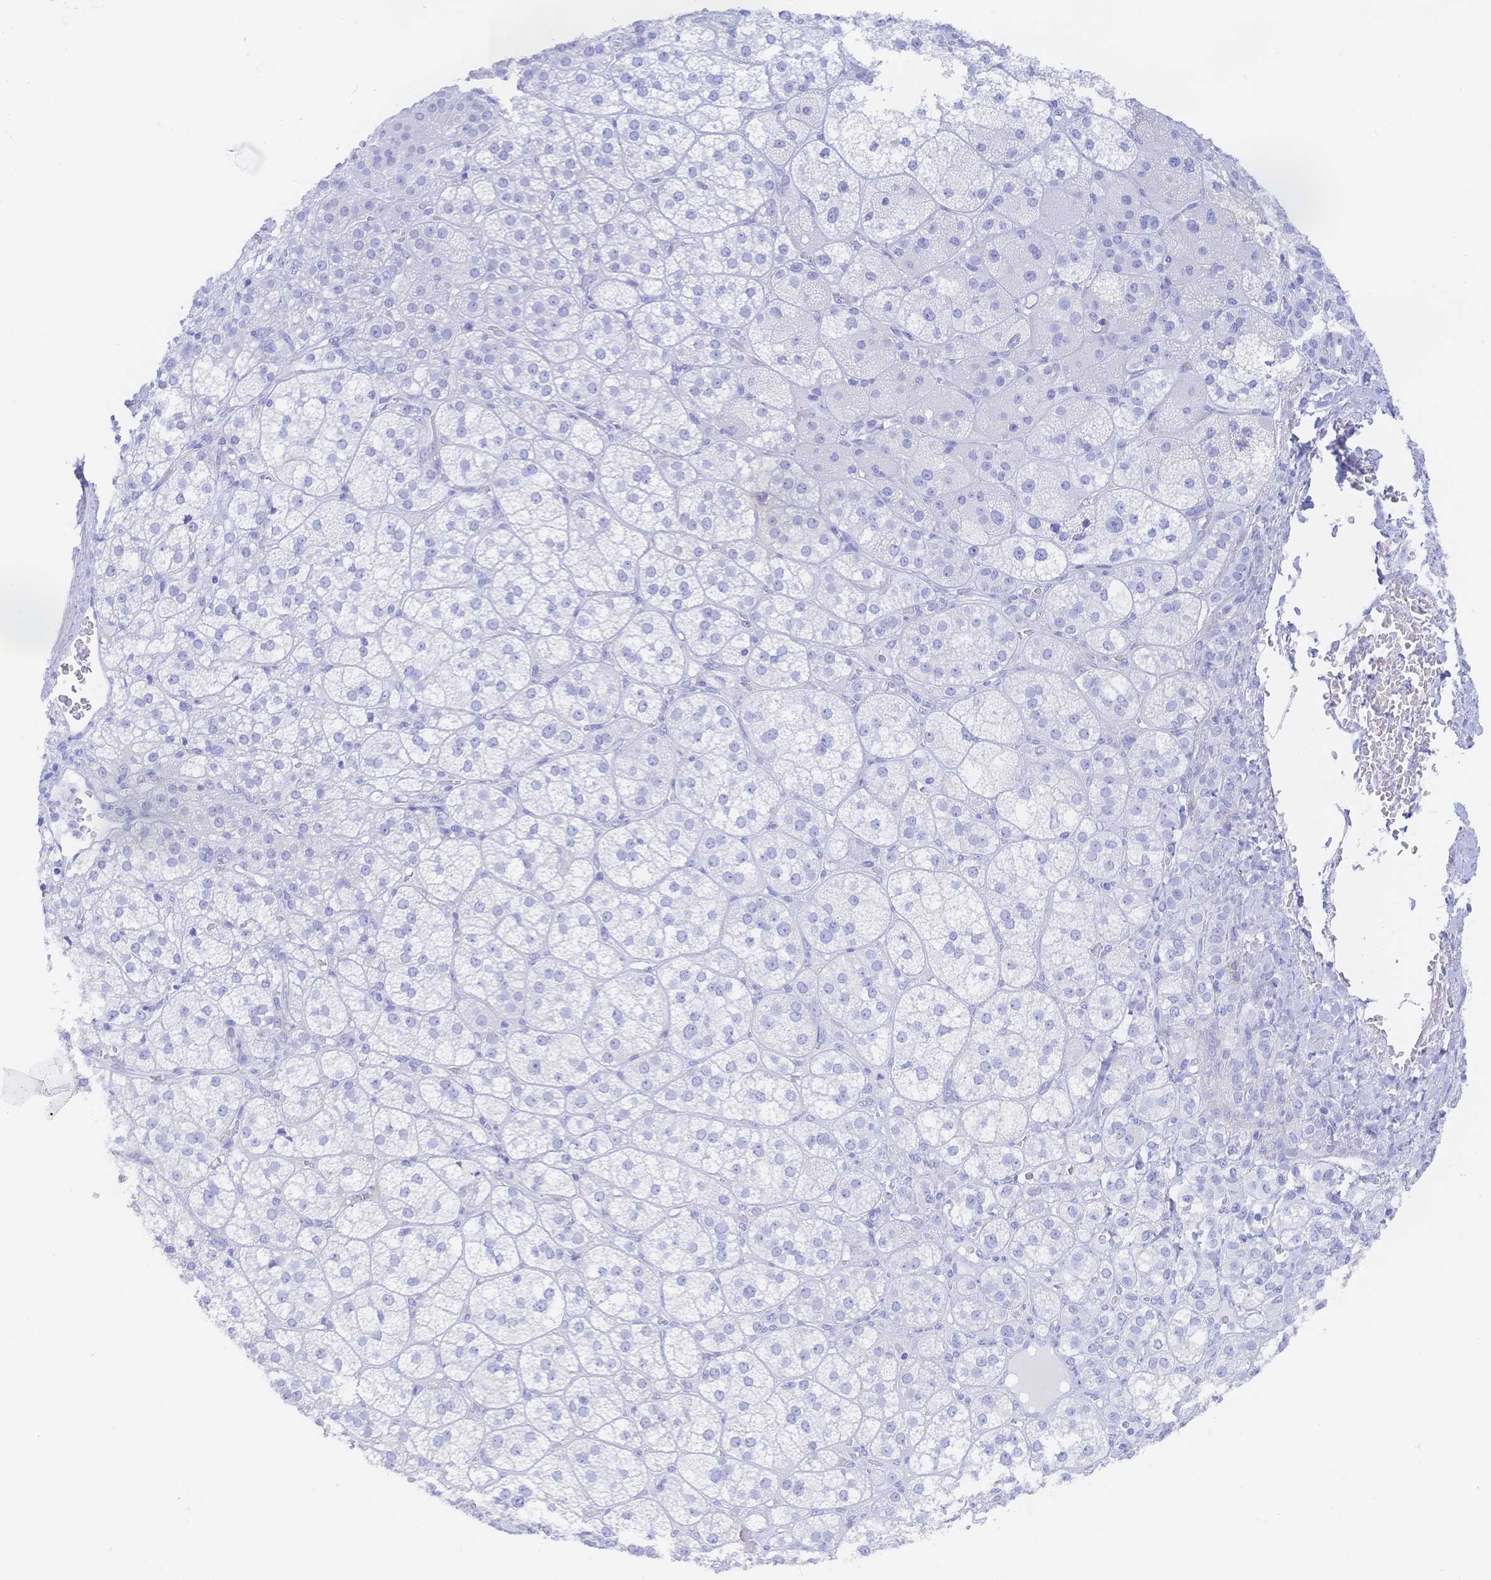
{"staining": {"intensity": "negative", "quantity": "none", "location": "none"}, "tissue": "adrenal gland", "cell_type": "Glandular cells", "image_type": "normal", "snomed": [{"axis": "morphology", "description": "Normal tissue, NOS"}, {"axis": "topography", "description": "Adrenal gland"}], "caption": "Unremarkable adrenal gland was stained to show a protein in brown. There is no significant positivity in glandular cells. Nuclei are stained in blue.", "gene": "KCNH6", "patient": {"sex": "female", "age": 60}}